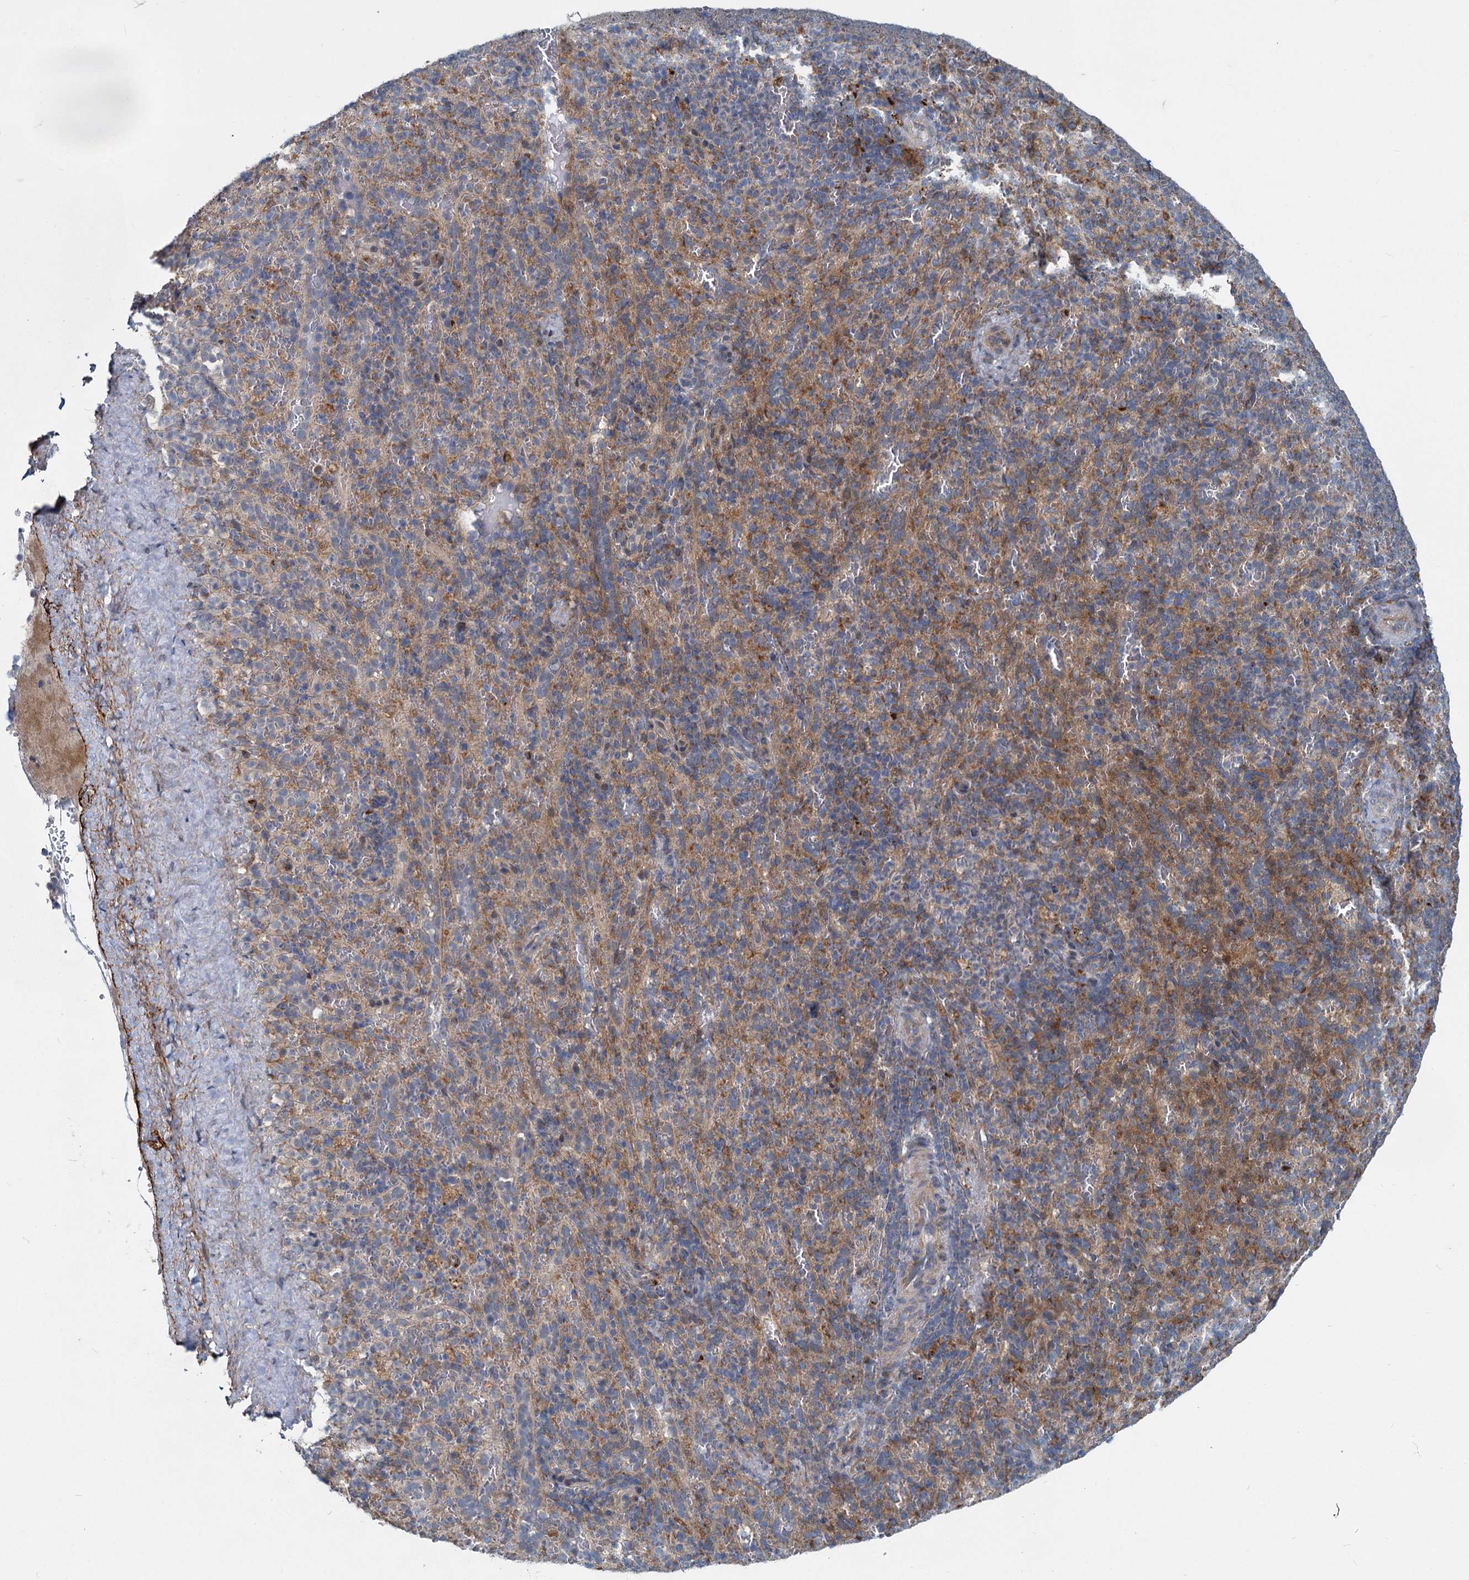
{"staining": {"intensity": "weak", "quantity": "<25%", "location": "cytoplasmic/membranous"}, "tissue": "spleen", "cell_type": "Cells in red pulp", "image_type": "normal", "snomed": [{"axis": "morphology", "description": "Normal tissue, NOS"}, {"axis": "topography", "description": "Spleen"}], "caption": "This image is of unremarkable spleen stained with immunohistochemistry (IHC) to label a protein in brown with the nuclei are counter-stained blue. There is no positivity in cells in red pulp. Brightfield microscopy of immunohistochemistry stained with DAB (brown) and hematoxylin (blue), captured at high magnification.", "gene": "ADCY2", "patient": {"sex": "female", "age": 21}}